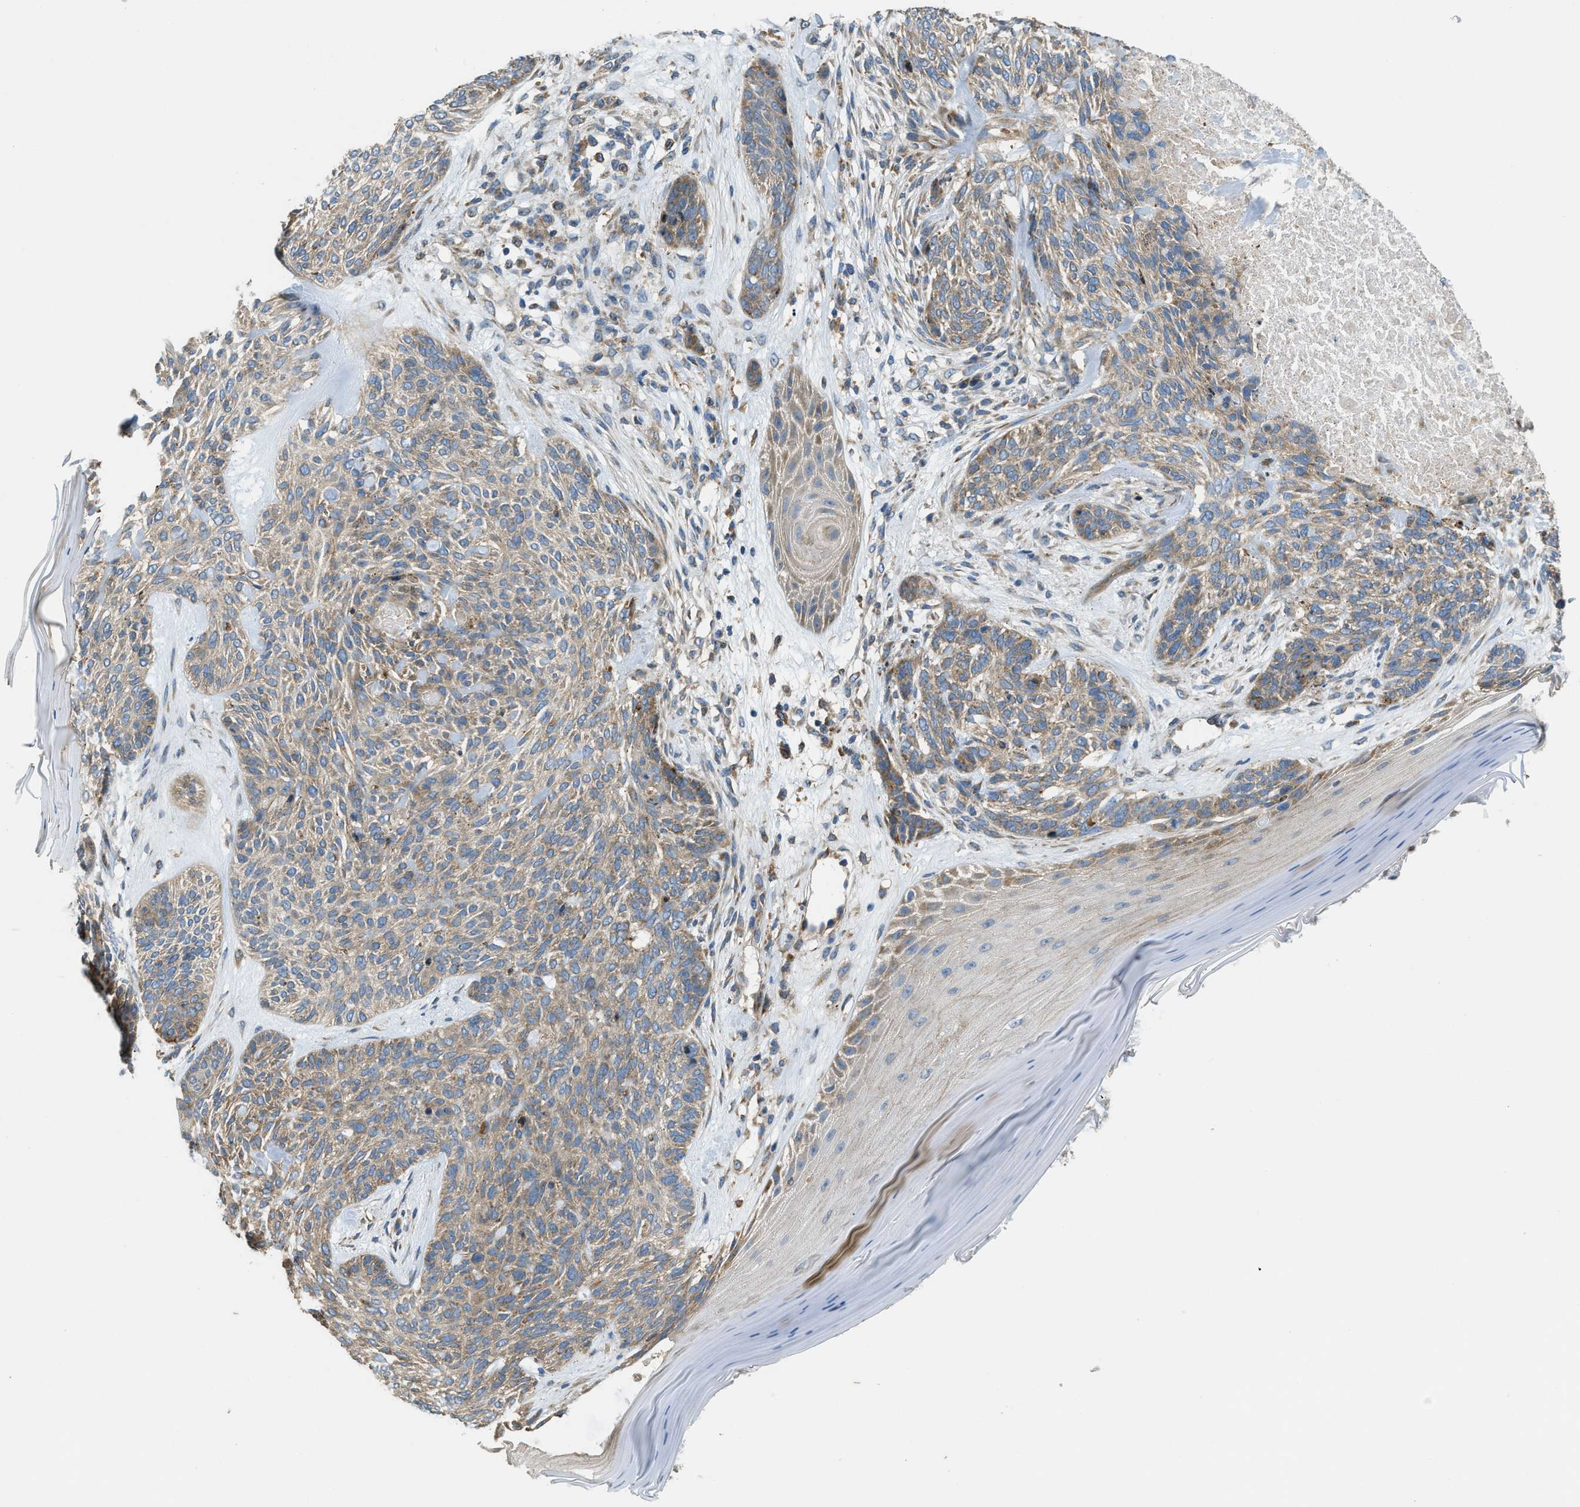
{"staining": {"intensity": "weak", "quantity": ">75%", "location": "cytoplasmic/membranous"}, "tissue": "skin cancer", "cell_type": "Tumor cells", "image_type": "cancer", "snomed": [{"axis": "morphology", "description": "Basal cell carcinoma"}, {"axis": "topography", "description": "Skin"}], "caption": "Immunohistochemical staining of basal cell carcinoma (skin) exhibits weak cytoplasmic/membranous protein positivity in approximately >75% of tumor cells.", "gene": "TMEM68", "patient": {"sex": "male", "age": 55}}